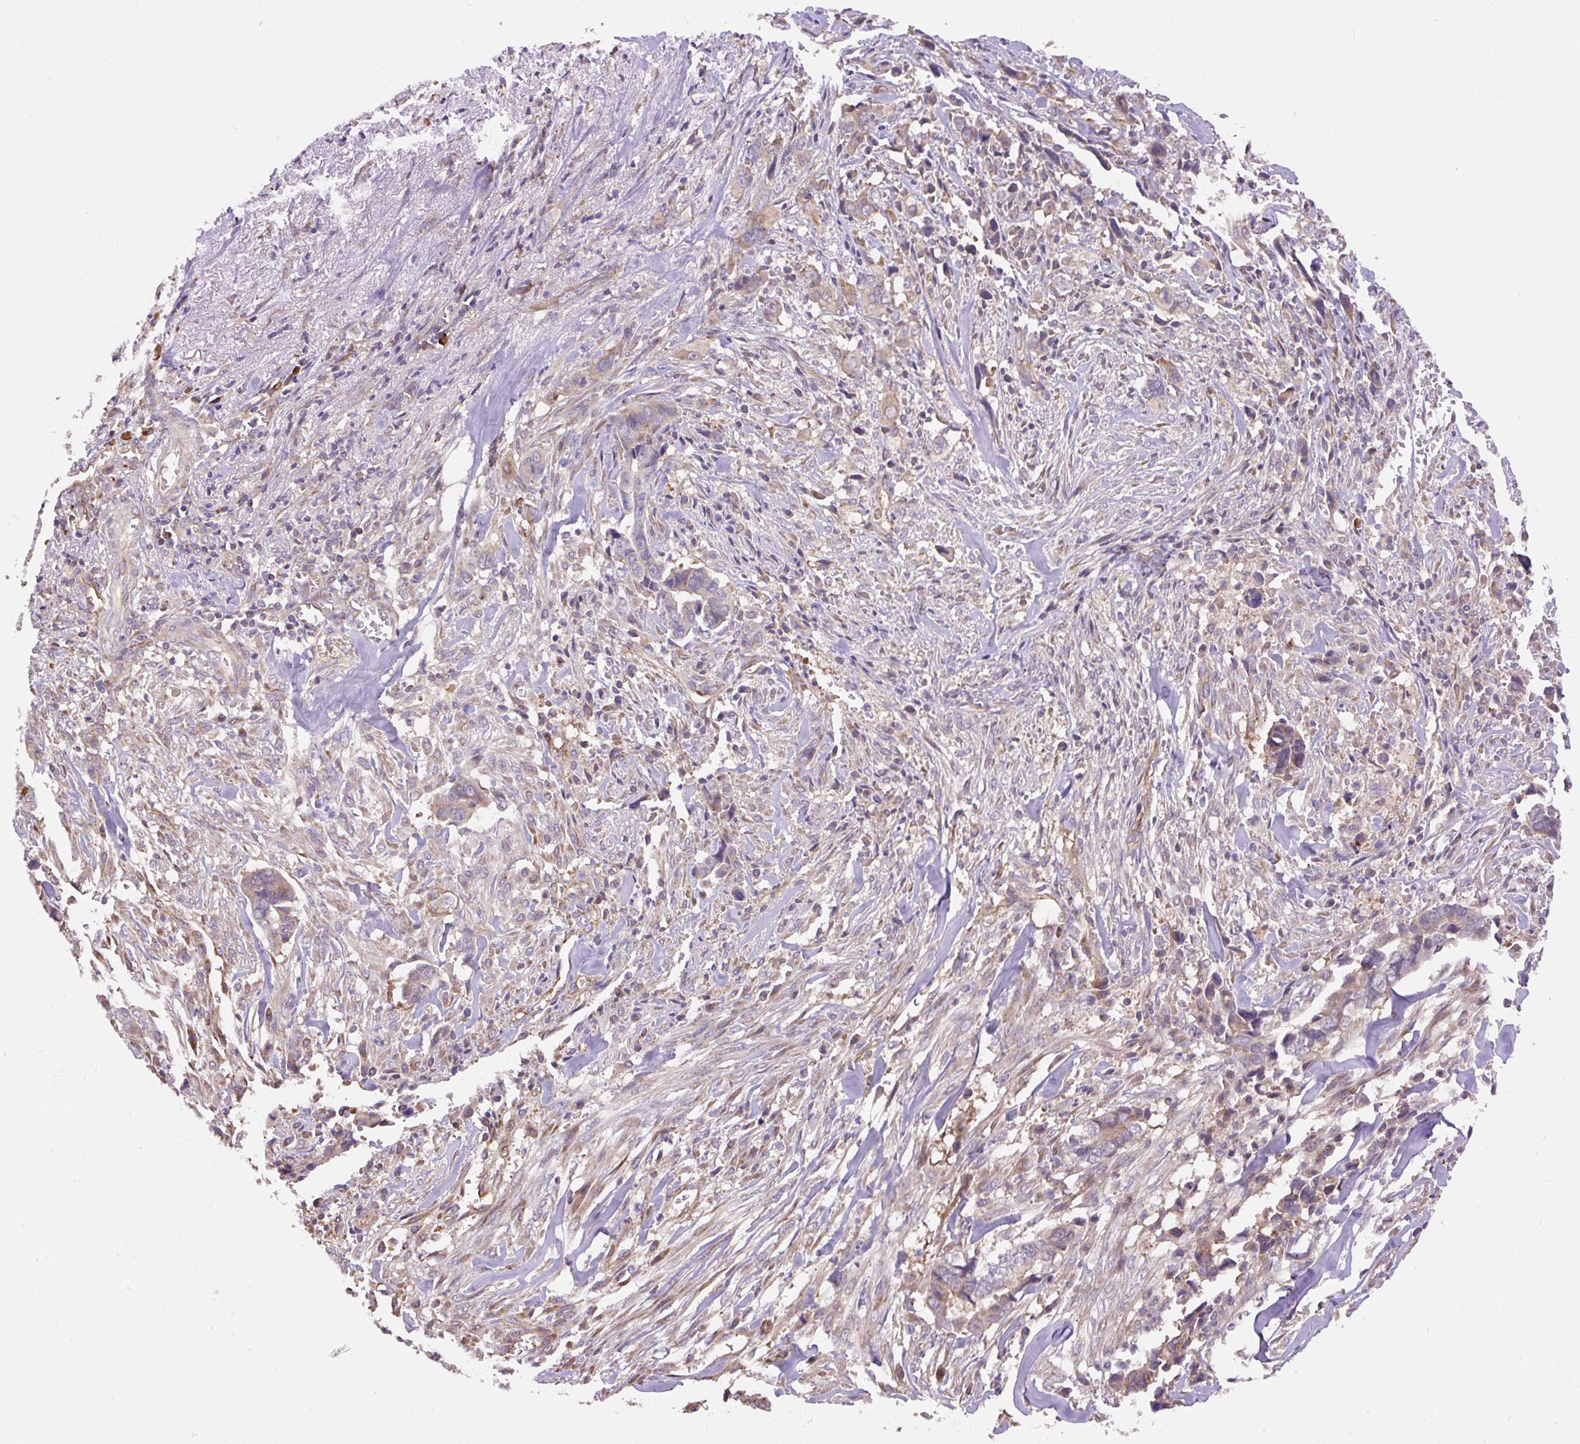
{"staining": {"intensity": "weak", "quantity": "25%-75%", "location": "cytoplasmic/membranous"}, "tissue": "liver cancer", "cell_type": "Tumor cells", "image_type": "cancer", "snomed": [{"axis": "morphology", "description": "Cholangiocarcinoma"}, {"axis": "topography", "description": "Liver"}], "caption": "High-magnification brightfield microscopy of cholangiocarcinoma (liver) stained with DAB (3,3'-diaminobenzidine) (brown) and counterstained with hematoxylin (blue). tumor cells exhibit weak cytoplasmic/membranous positivity is seen in approximately25%-75% of cells.", "gene": "PPME1", "patient": {"sex": "female", "age": 79}}